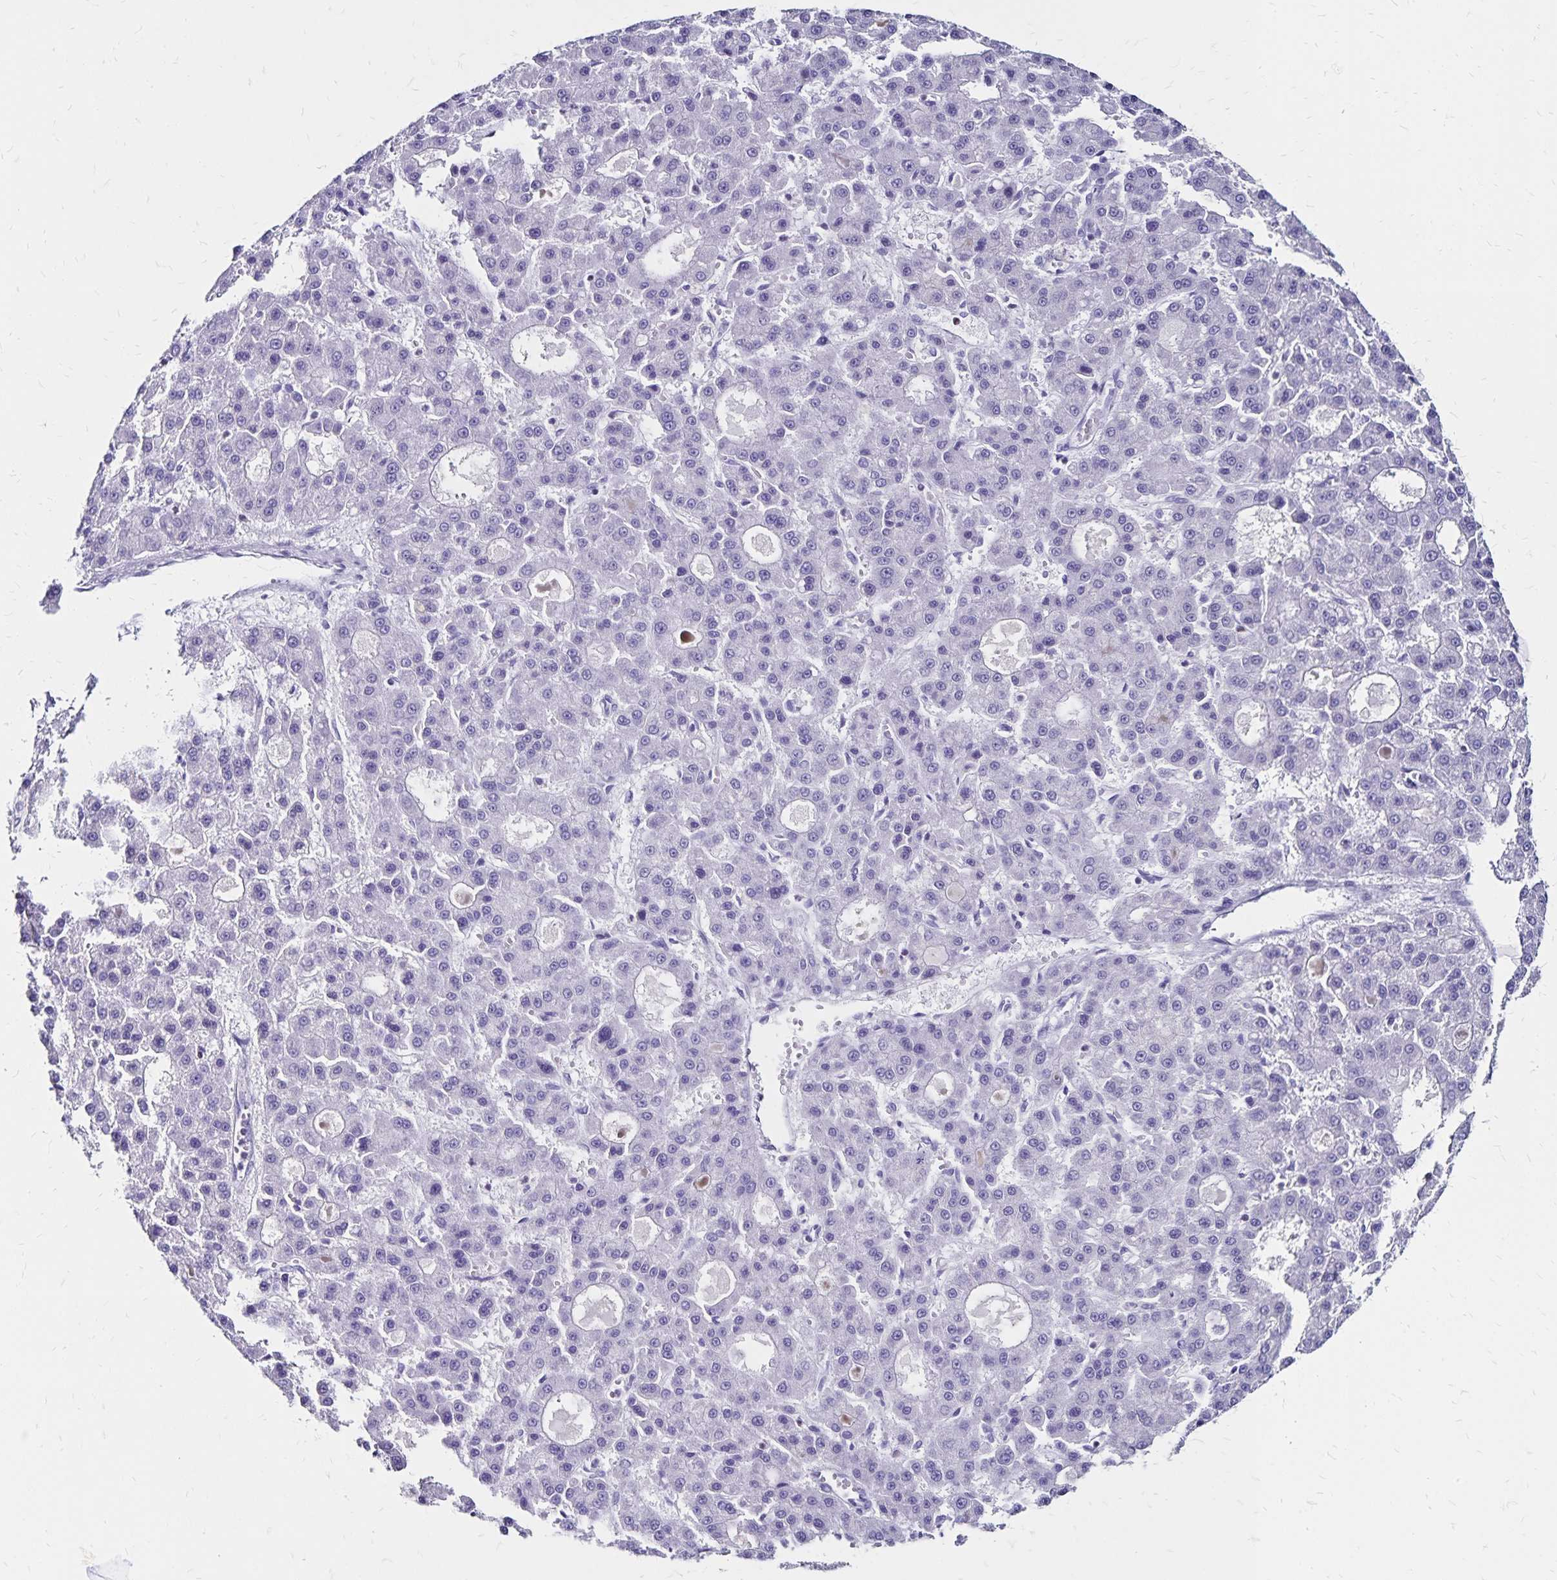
{"staining": {"intensity": "negative", "quantity": "none", "location": "none"}, "tissue": "liver cancer", "cell_type": "Tumor cells", "image_type": "cancer", "snomed": [{"axis": "morphology", "description": "Carcinoma, Hepatocellular, NOS"}, {"axis": "topography", "description": "Liver"}], "caption": "Protein analysis of hepatocellular carcinoma (liver) reveals no significant expression in tumor cells. The staining is performed using DAB brown chromogen with nuclei counter-stained in using hematoxylin.", "gene": "IKZF1", "patient": {"sex": "male", "age": 70}}